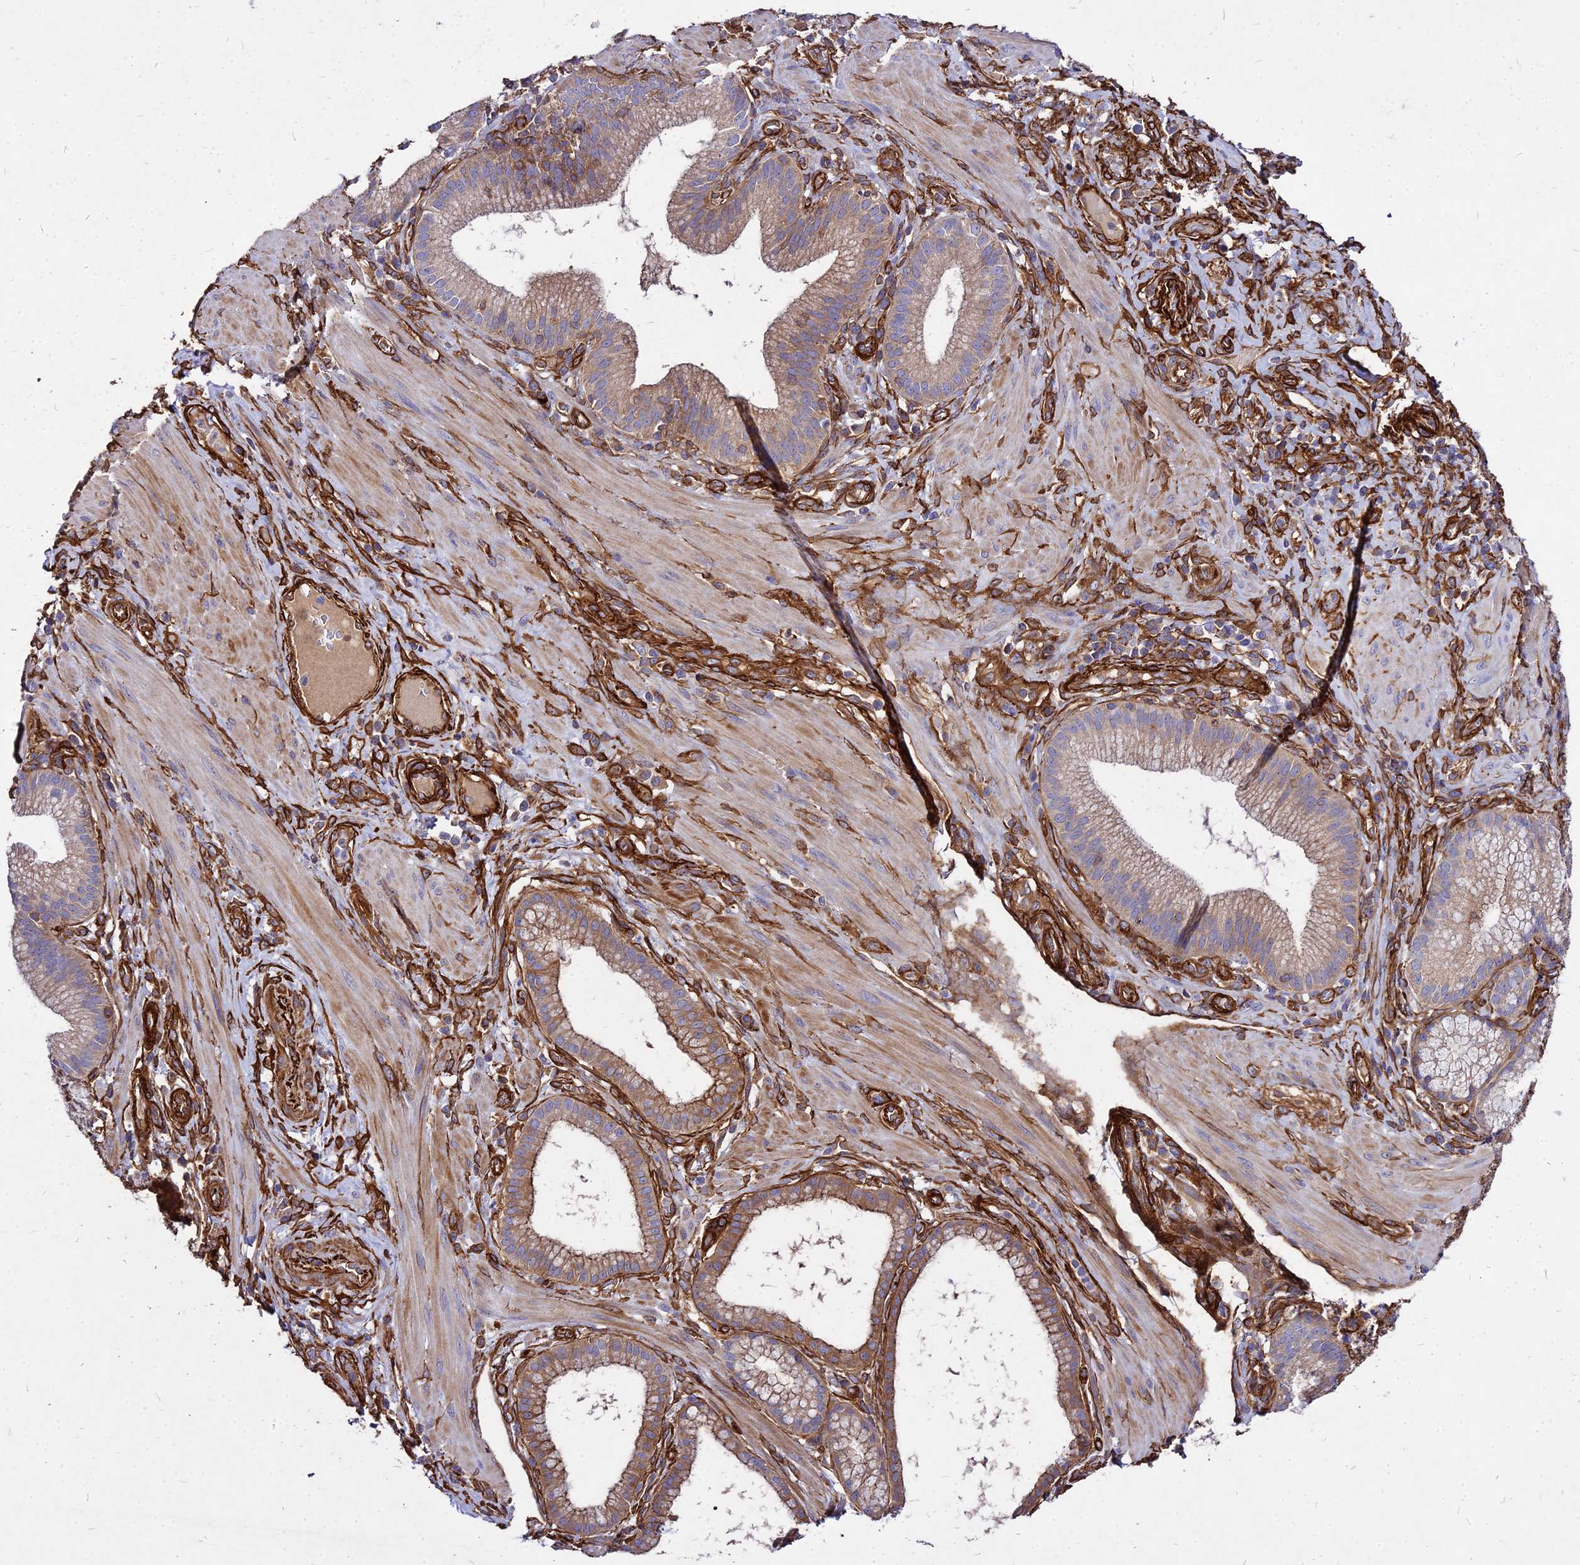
{"staining": {"intensity": "moderate", "quantity": "25%-75%", "location": "cytoplasmic/membranous"}, "tissue": "pancreatic cancer", "cell_type": "Tumor cells", "image_type": "cancer", "snomed": [{"axis": "morphology", "description": "Adenocarcinoma, NOS"}, {"axis": "topography", "description": "Pancreas"}], "caption": "A brown stain highlights moderate cytoplasmic/membranous positivity of a protein in human pancreatic adenocarcinoma tumor cells.", "gene": "EFCC1", "patient": {"sex": "male", "age": 72}}